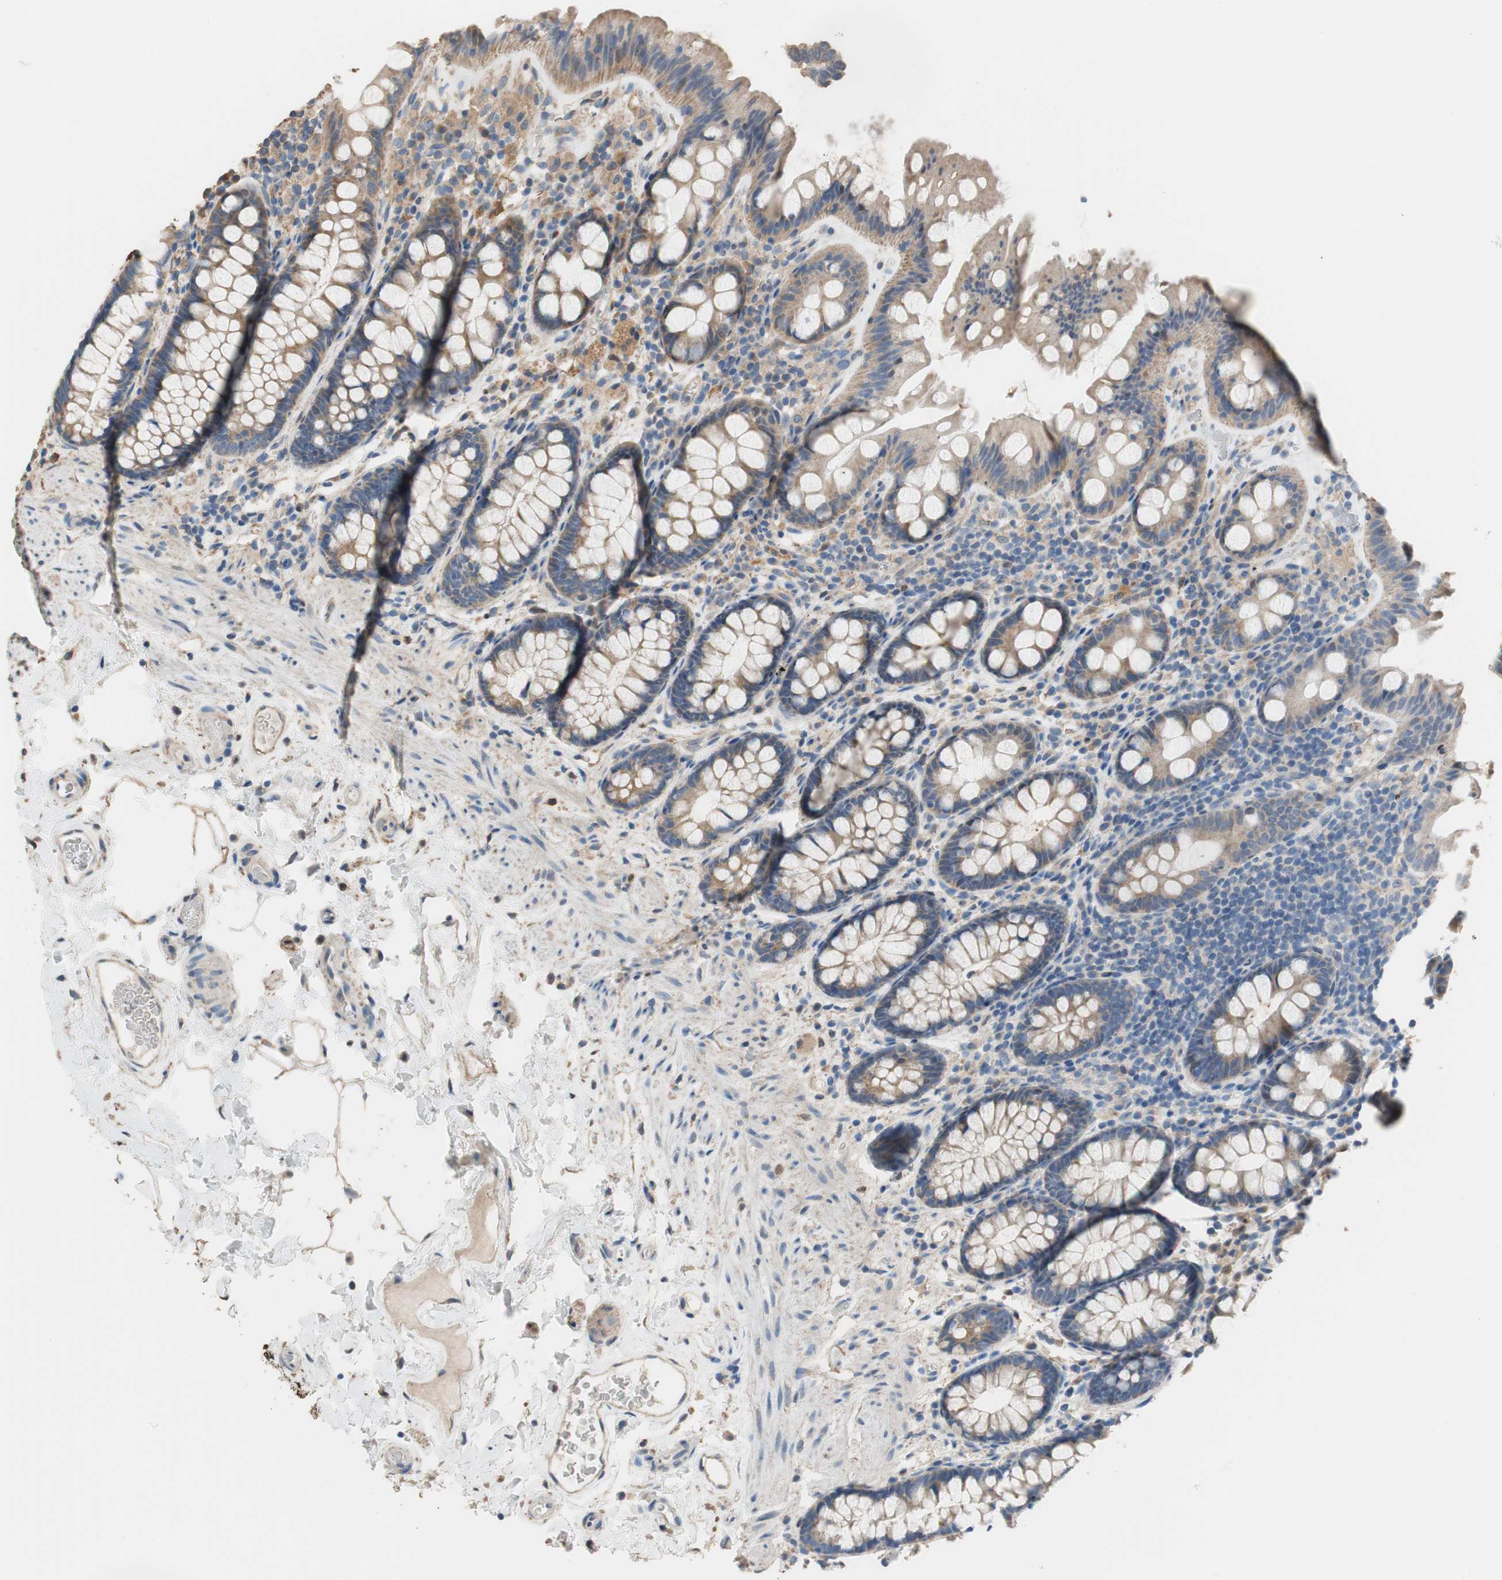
{"staining": {"intensity": "weak", "quantity": ">75%", "location": "cytoplasmic/membranous"}, "tissue": "colon", "cell_type": "Endothelial cells", "image_type": "normal", "snomed": [{"axis": "morphology", "description": "Normal tissue, NOS"}, {"axis": "topography", "description": "Colon"}], "caption": "Protein staining of benign colon shows weak cytoplasmic/membranous positivity in about >75% of endothelial cells.", "gene": "ALDH1A2", "patient": {"sex": "female", "age": 80}}